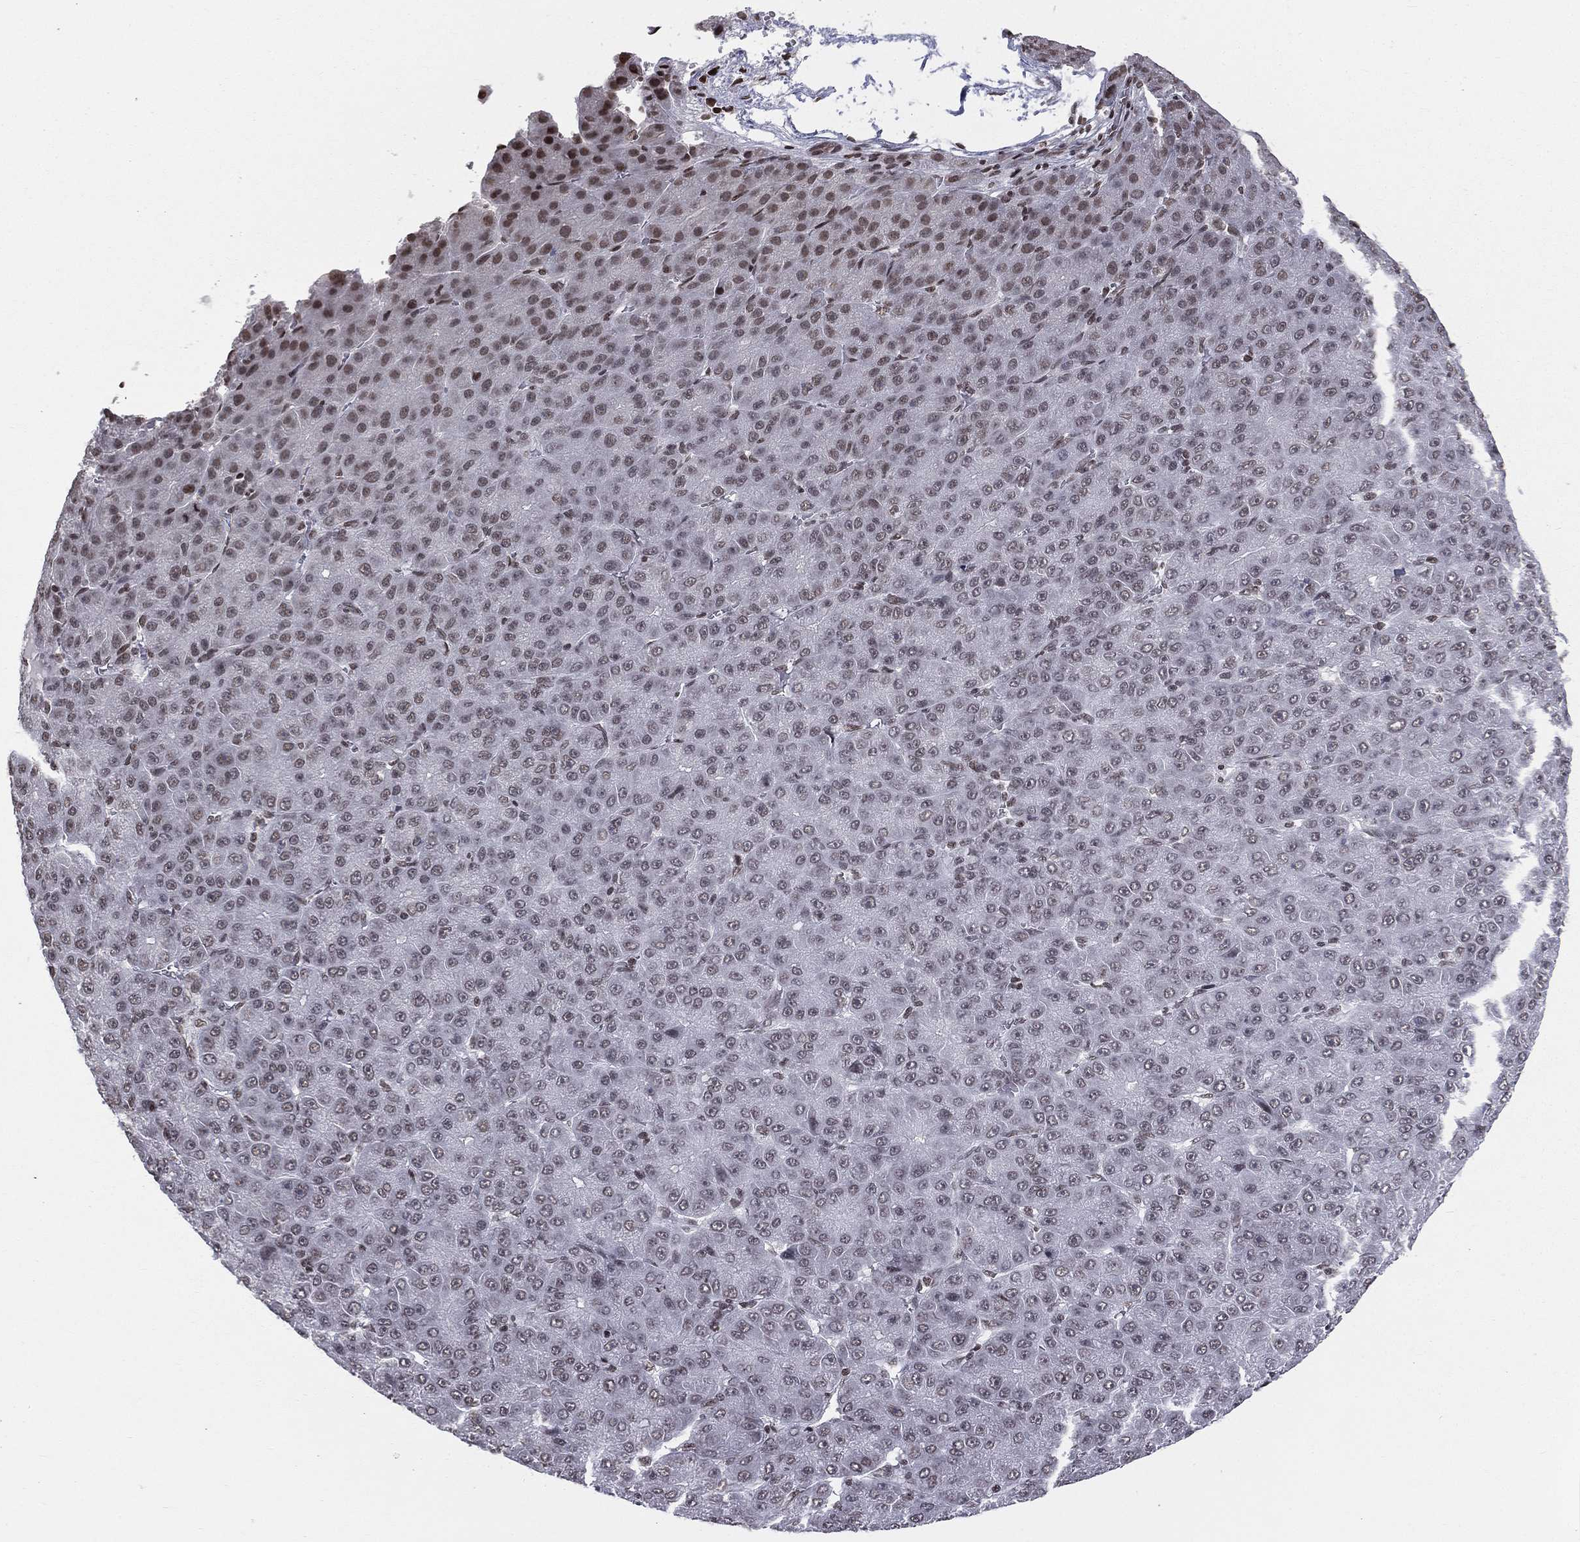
{"staining": {"intensity": "weak", "quantity": "<25%", "location": "nuclear"}, "tissue": "liver cancer", "cell_type": "Tumor cells", "image_type": "cancer", "snomed": [{"axis": "morphology", "description": "Carcinoma, Hepatocellular, NOS"}, {"axis": "topography", "description": "Liver"}], "caption": "IHC micrograph of liver hepatocellular carcinoma stained for a protein (brown), which demonstrates no expression in tumor cells.", "gene": "RFX7", "patient": {"sex": "male", "age": 67}}